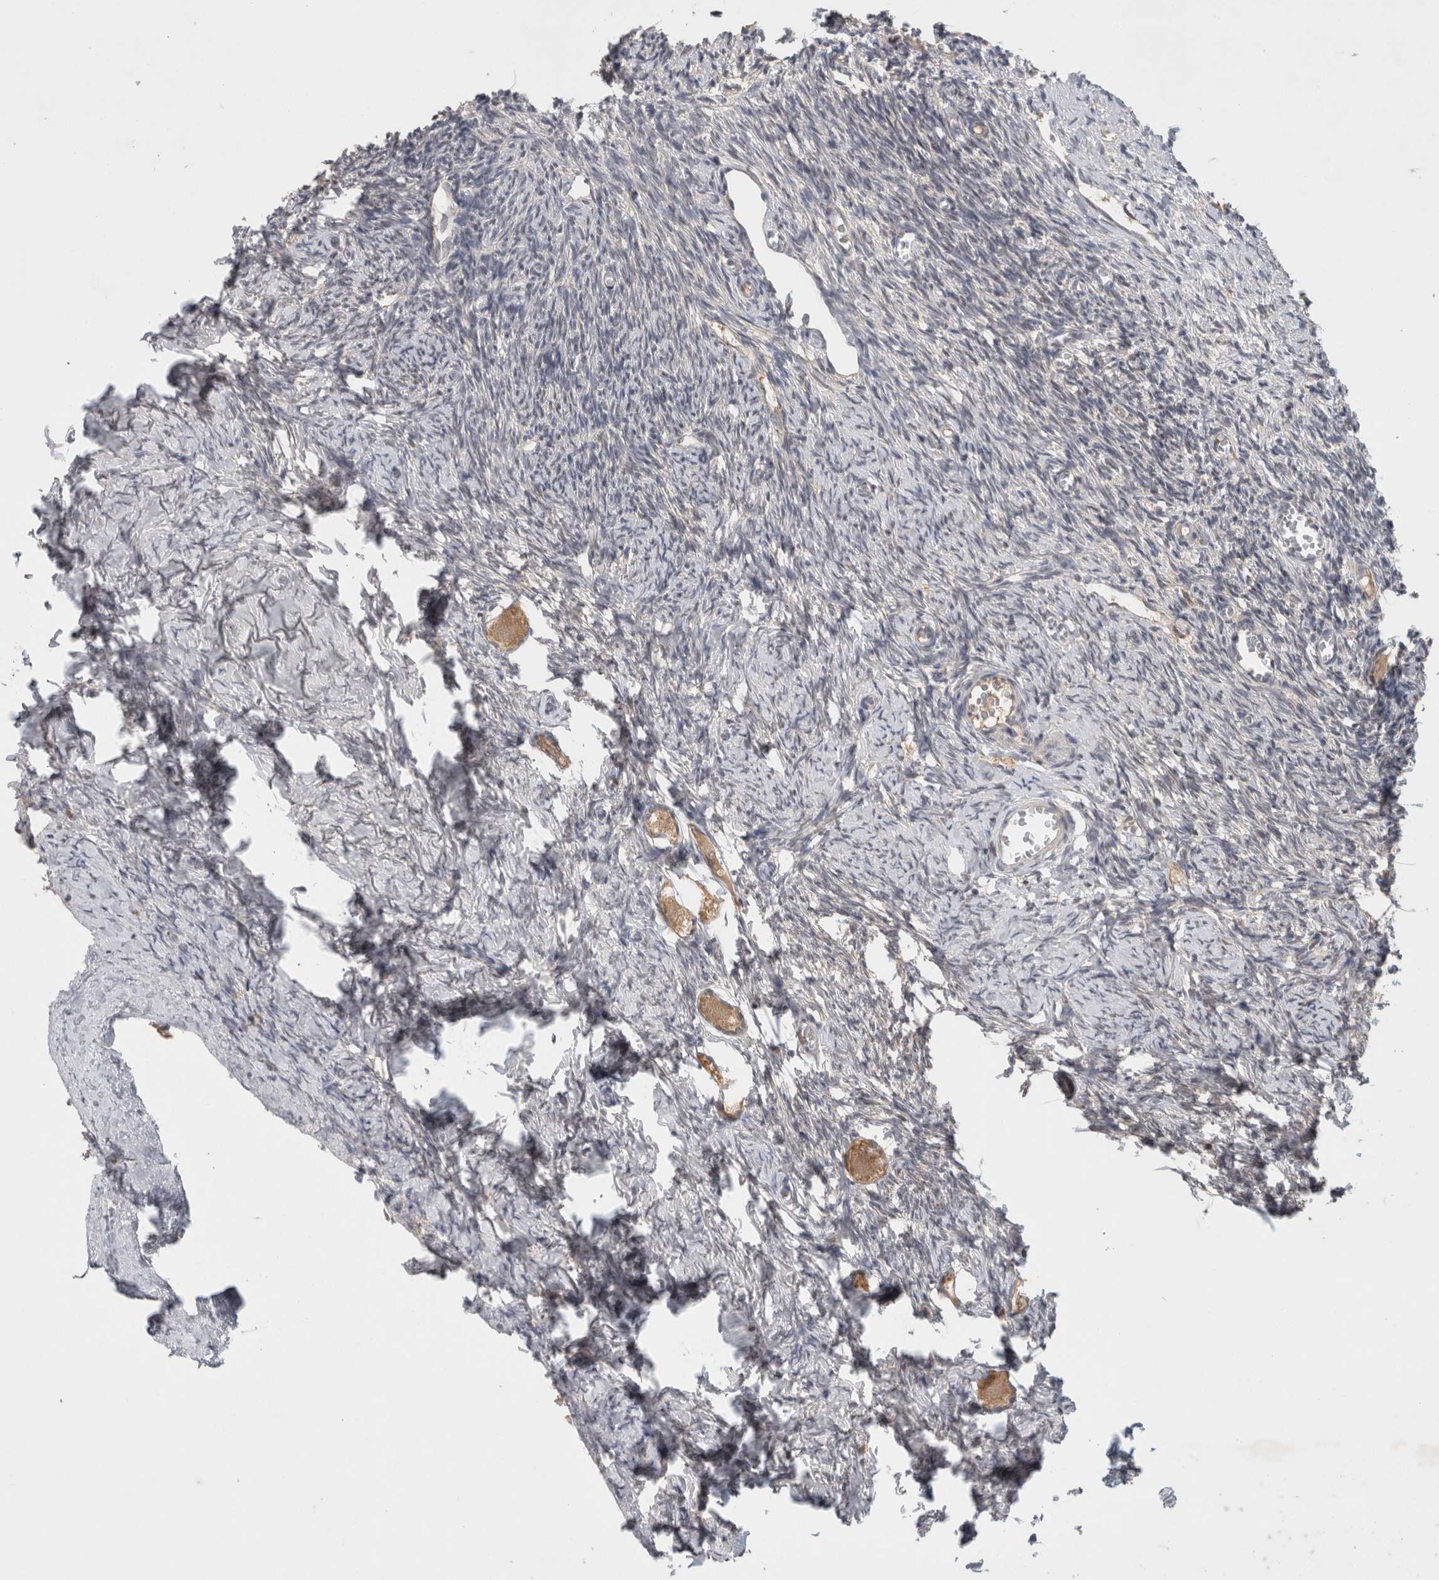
{"staining": {"intensity": "moderate", "quantity": ">75%", "location": "cytoplasmic/membranous"}, "tissue": "ovary", "cell_type": "Follicle cells", "image_type": "normal", "snomed": [{"axis": "morphology", "description": "Normal tissue, NOS"}, {"axis": "topography", "description": "Ovary"}], "caption": "Protein expression analysis of unremarkable human ovary reveals moderate cytoplasmic/membranous staining in approximately >75% of follicle cells. (DAB (3,3'-diaminobenzidine) IHC with brightfield microscopy, high magnification).", "gene": "GFRA2", "patient": {"sex": "female", "age": 27}}